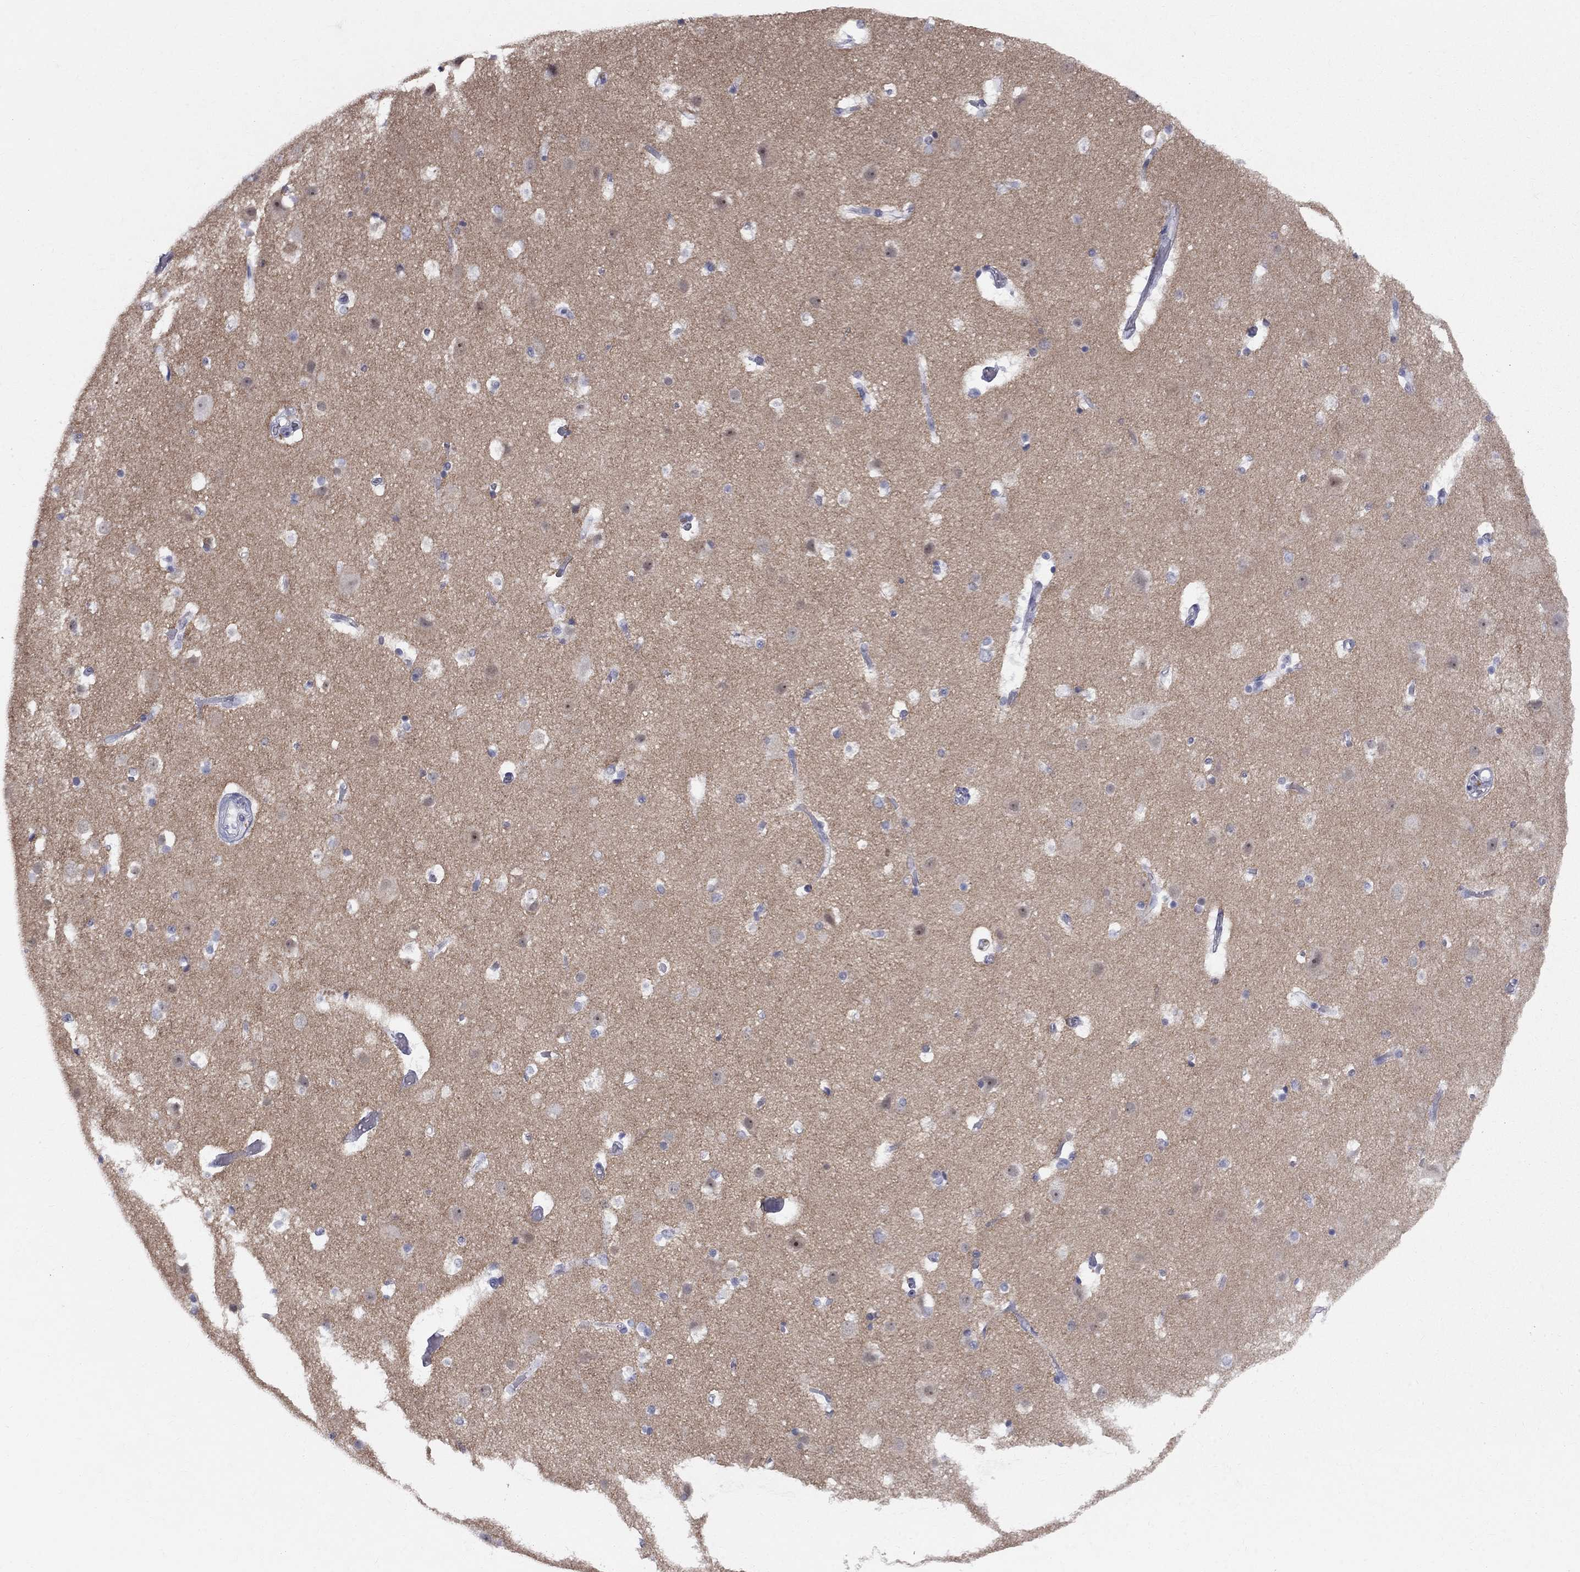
{"staining": {"intensity": "negative", "quantity": "none", "location": "none"}, "tissue": "cerebral cortex", "cell_type": "Endothelial cells", "image_type": "normal", "snomed": [{"axis": "morphology", "description": "Normal tissue, NOS"}, {"axis": "topography", "description": "Cerebral cortex"}], "caption": "Protein analysis of benign cerebral cortex displays no significant staining in endothelial cells.", "gene": "DMTN", "patient": {"sex": "female", "age": 52}}